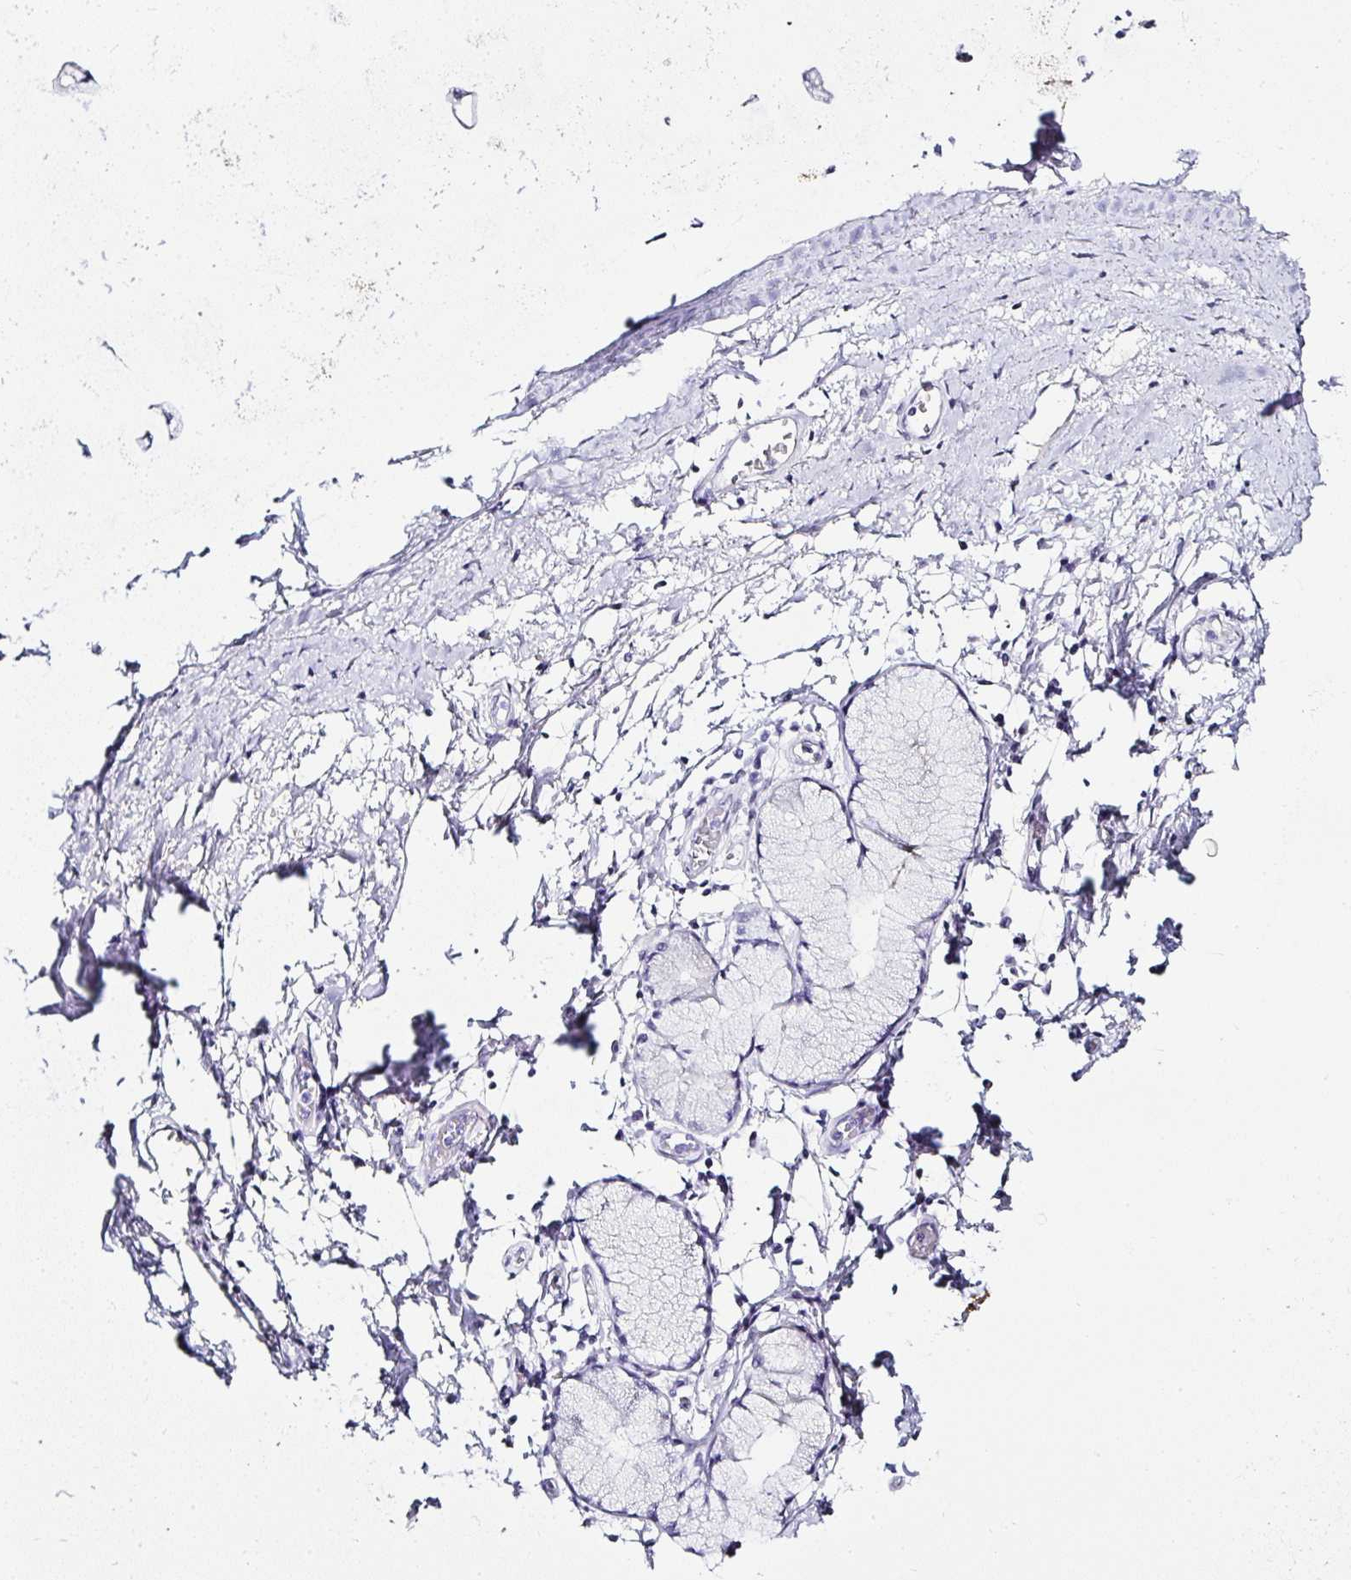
{"staining": {"intensity": "negative", "quantity": "none", "location": "none"}, "tissue": "adipose tissue", "cell_type": "Adipocytes", "image_type": "normal", "snomed": [{"axis": "morphology", "description": "Normal tissue, NOS"}, {"axis": "morphology", "description": "Degeneration, NOS"}, {"axis": "topography", "description": "Cartilage tissue"}, {"axis": "topography", "description": "Lung"}], "caption": "DAB immunohistochemical staining of normal human adipose tissue demonstrates no significant positivity in adipocytes.", "gene": "SERPINB3", "patient": {"sex": "female", "age": 61}}